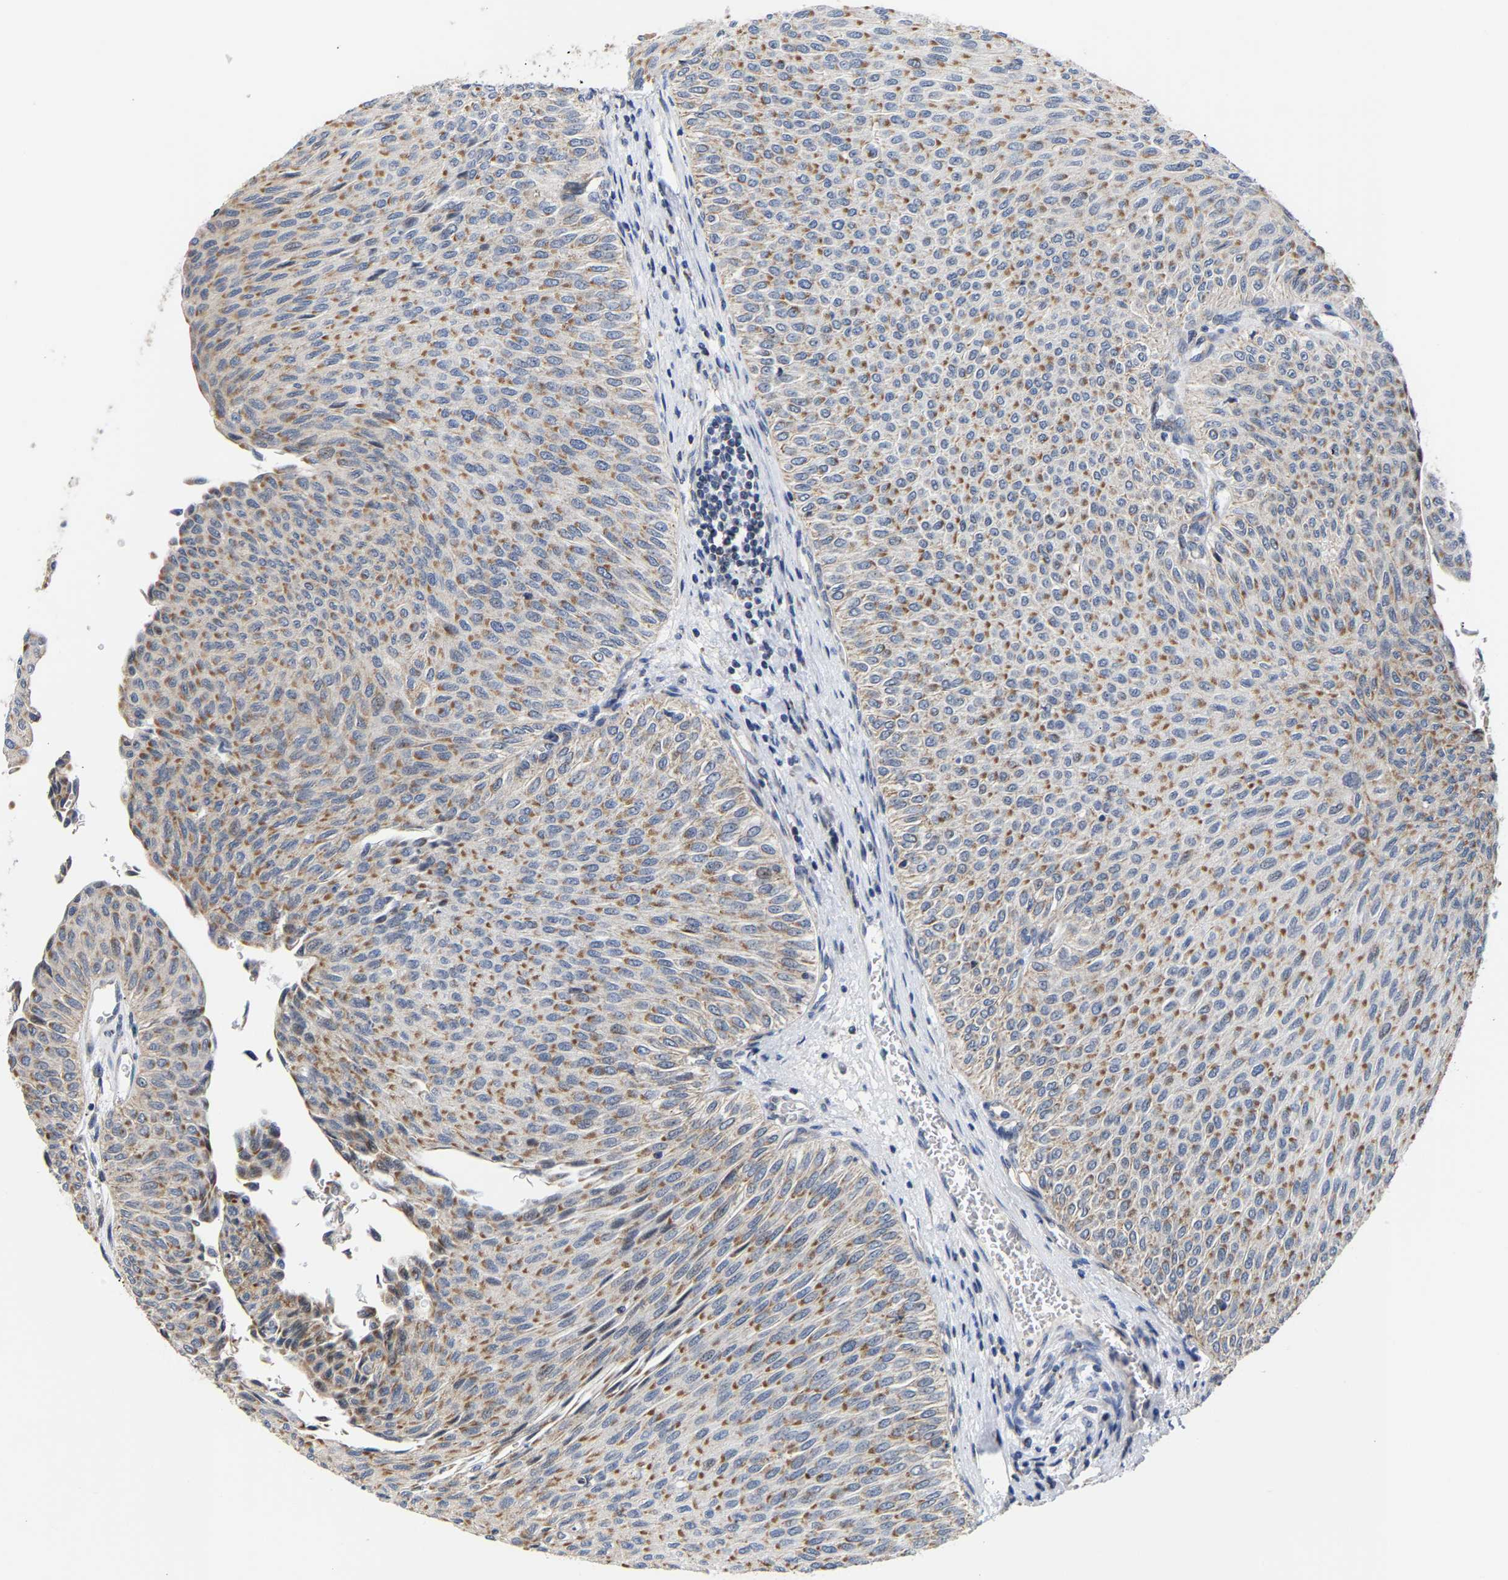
{"staining": {"intensity": "moderate", "quantity": ">75%", "location": "cytoplasmic/membranous"}, "tissue": "urothelial cancer", "cell_type": "Tumor cells", "image_type": "cancer", "snomed": [{"axis": "morphology", "description": "Urothelial carcinoma, Low grade"}, {"axis": "topography", "description": "Urinary bladder"}], "caption": "Tumor cells display medium levels of moderate cytoplasmic/membranous staining in about >75% of cells in human urothelial cancer.", "gene": "PCNT", "patient": {"sex": "male", "age": 78}}